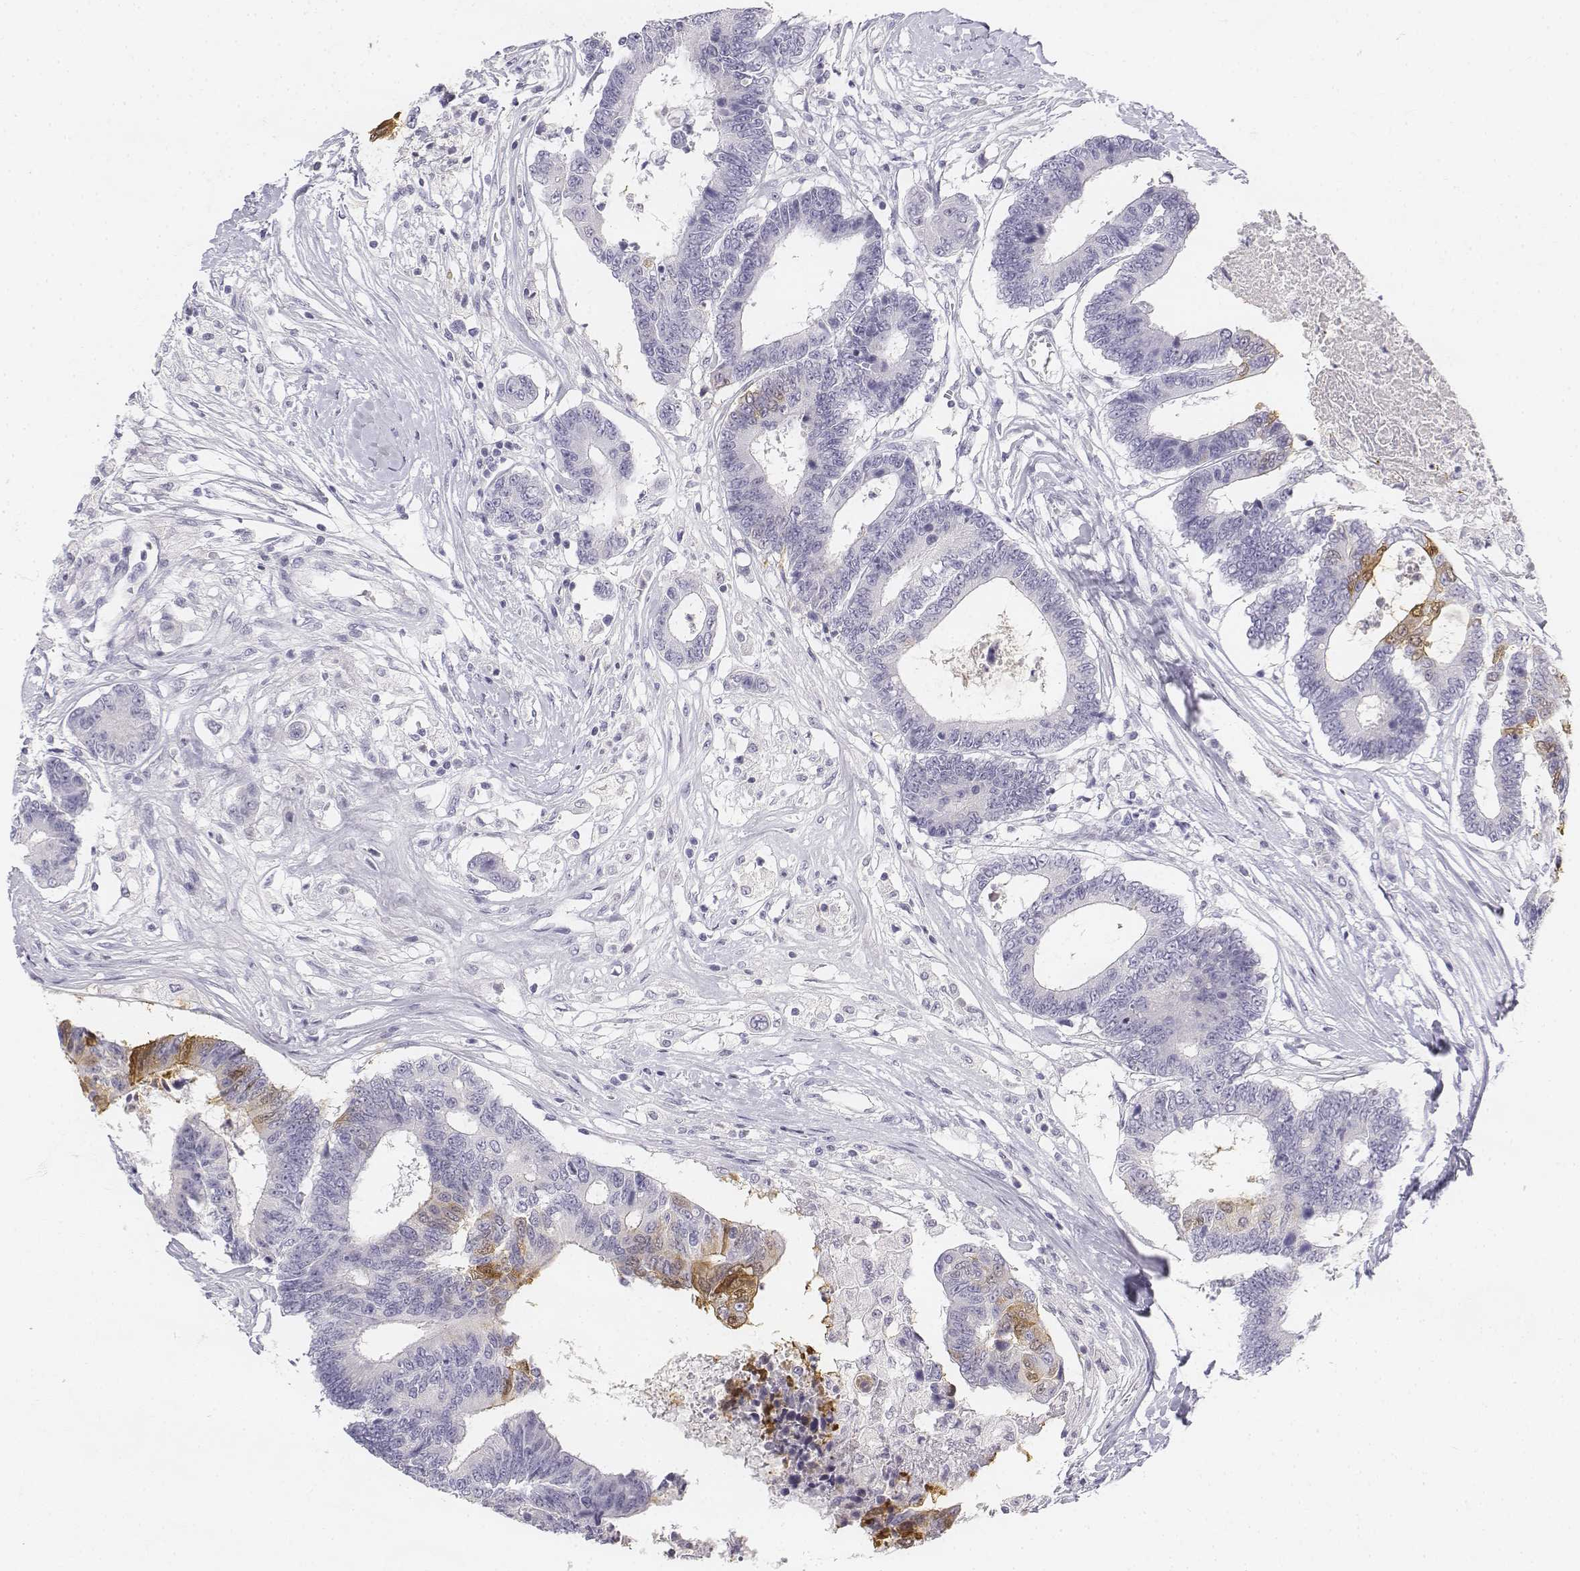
{"staining": {"intensity": "weak", "quantity": "<25%", "location": "cytoplasmic/membranous"}, "tissue": "colorectal cancer", "cell_type": "Tumor cells", "image_type": "cancer", "snomed": [{"axis": "morphology", "description": "Adenocarcinoma, NOS"}, {"axis": "topography", "description": "Colon"}], "caption": "This micrograph is of colorectal cancer stained with immunohistochemistry to label a protein in brown with the nuclei are counter-stained blue. There is no staining in tumor cells.", "gene": "UCN2", "patient": {"sex": "female", "age": 48}}